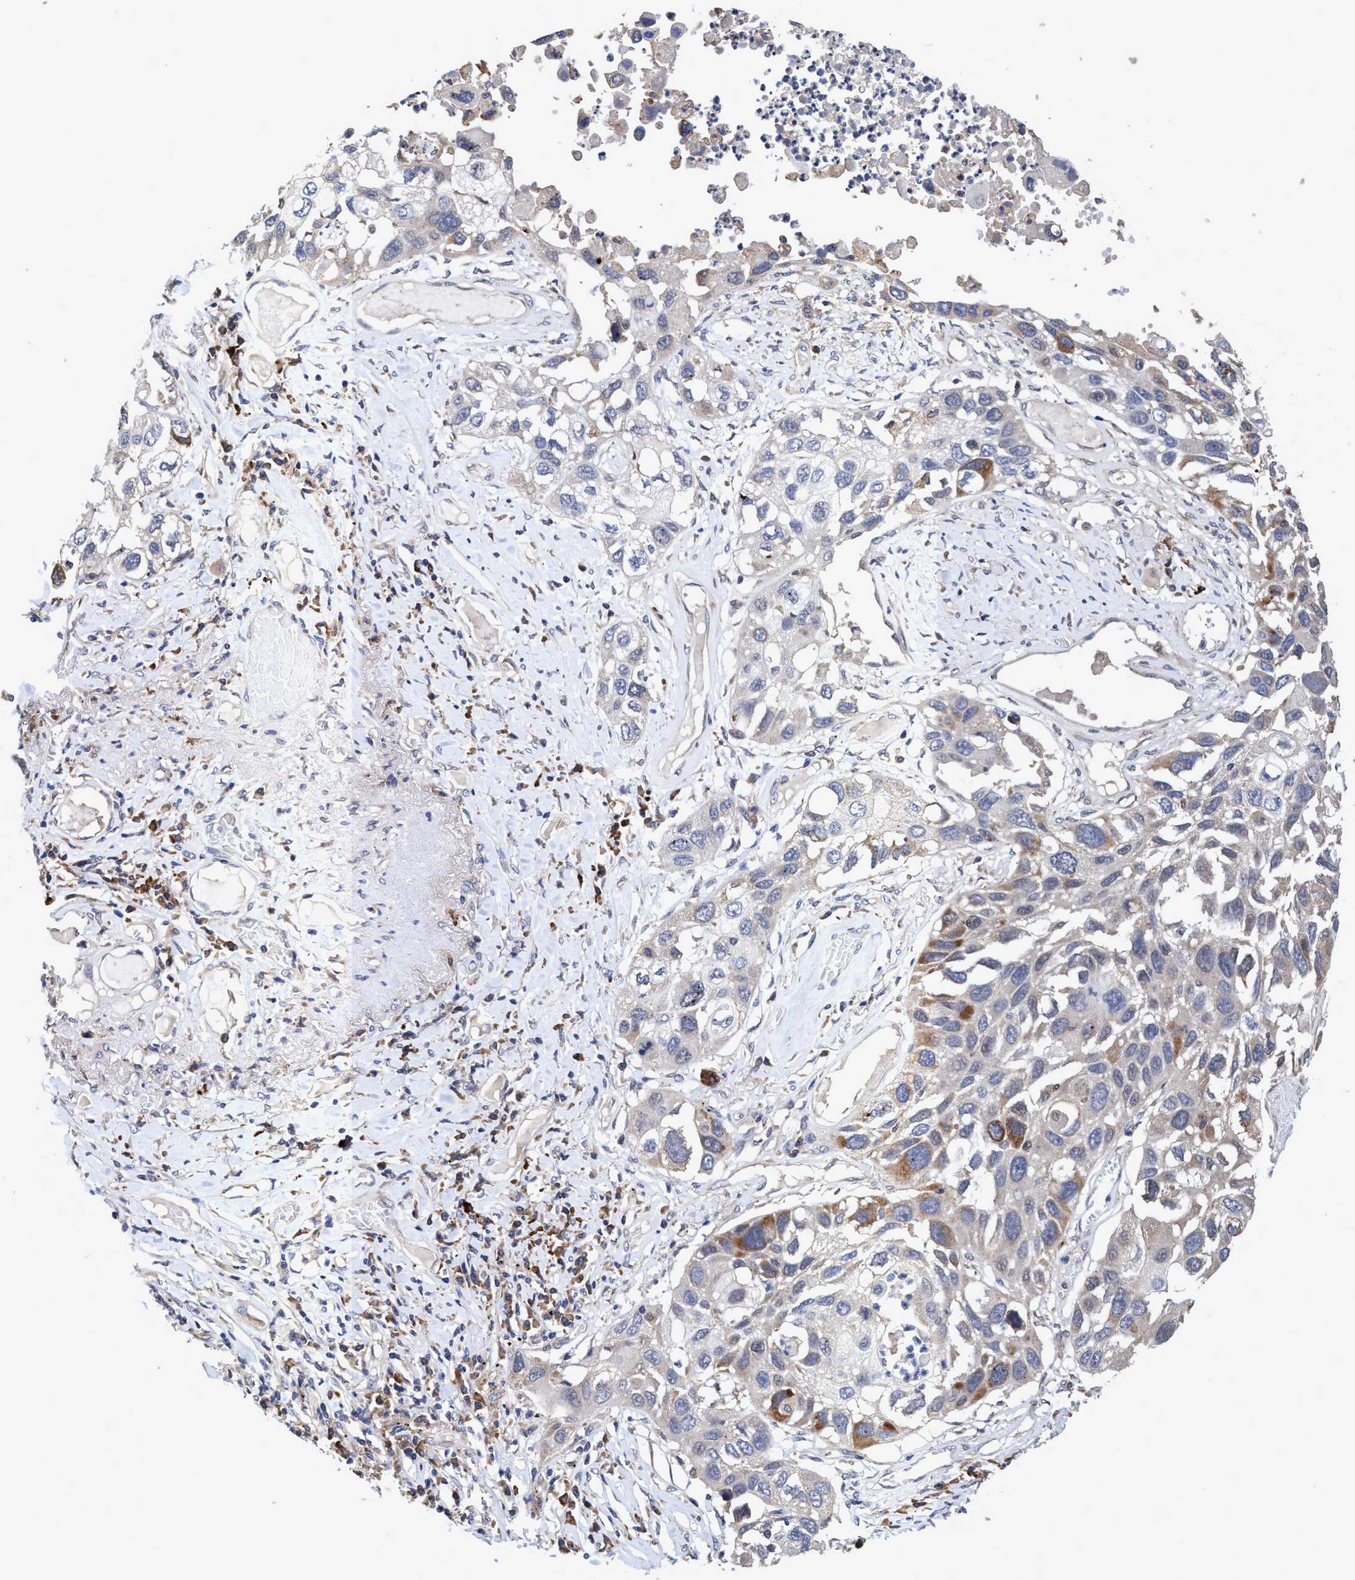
{"staining": {"intensity": "moderate", "quantity": "<25%", "location": "cytoplasmic/membranous"}, "tissue": "lung cancer", "cell_type": "Tumor cells", "image_type": "cancer", "snomed": [{"axis": "morphology", "description": "Squamous cell carcinoma, NOS"}, {"axis": "topography", "description": "Lung"}], "caption": "This is a micrograph of IHC staining of lung cancer, which shows moderate staining in the cytoplasmic/membranous of tumor cells.", "gene": "CALCOCO2", "patient": {"sex": "male", "age": 71}}